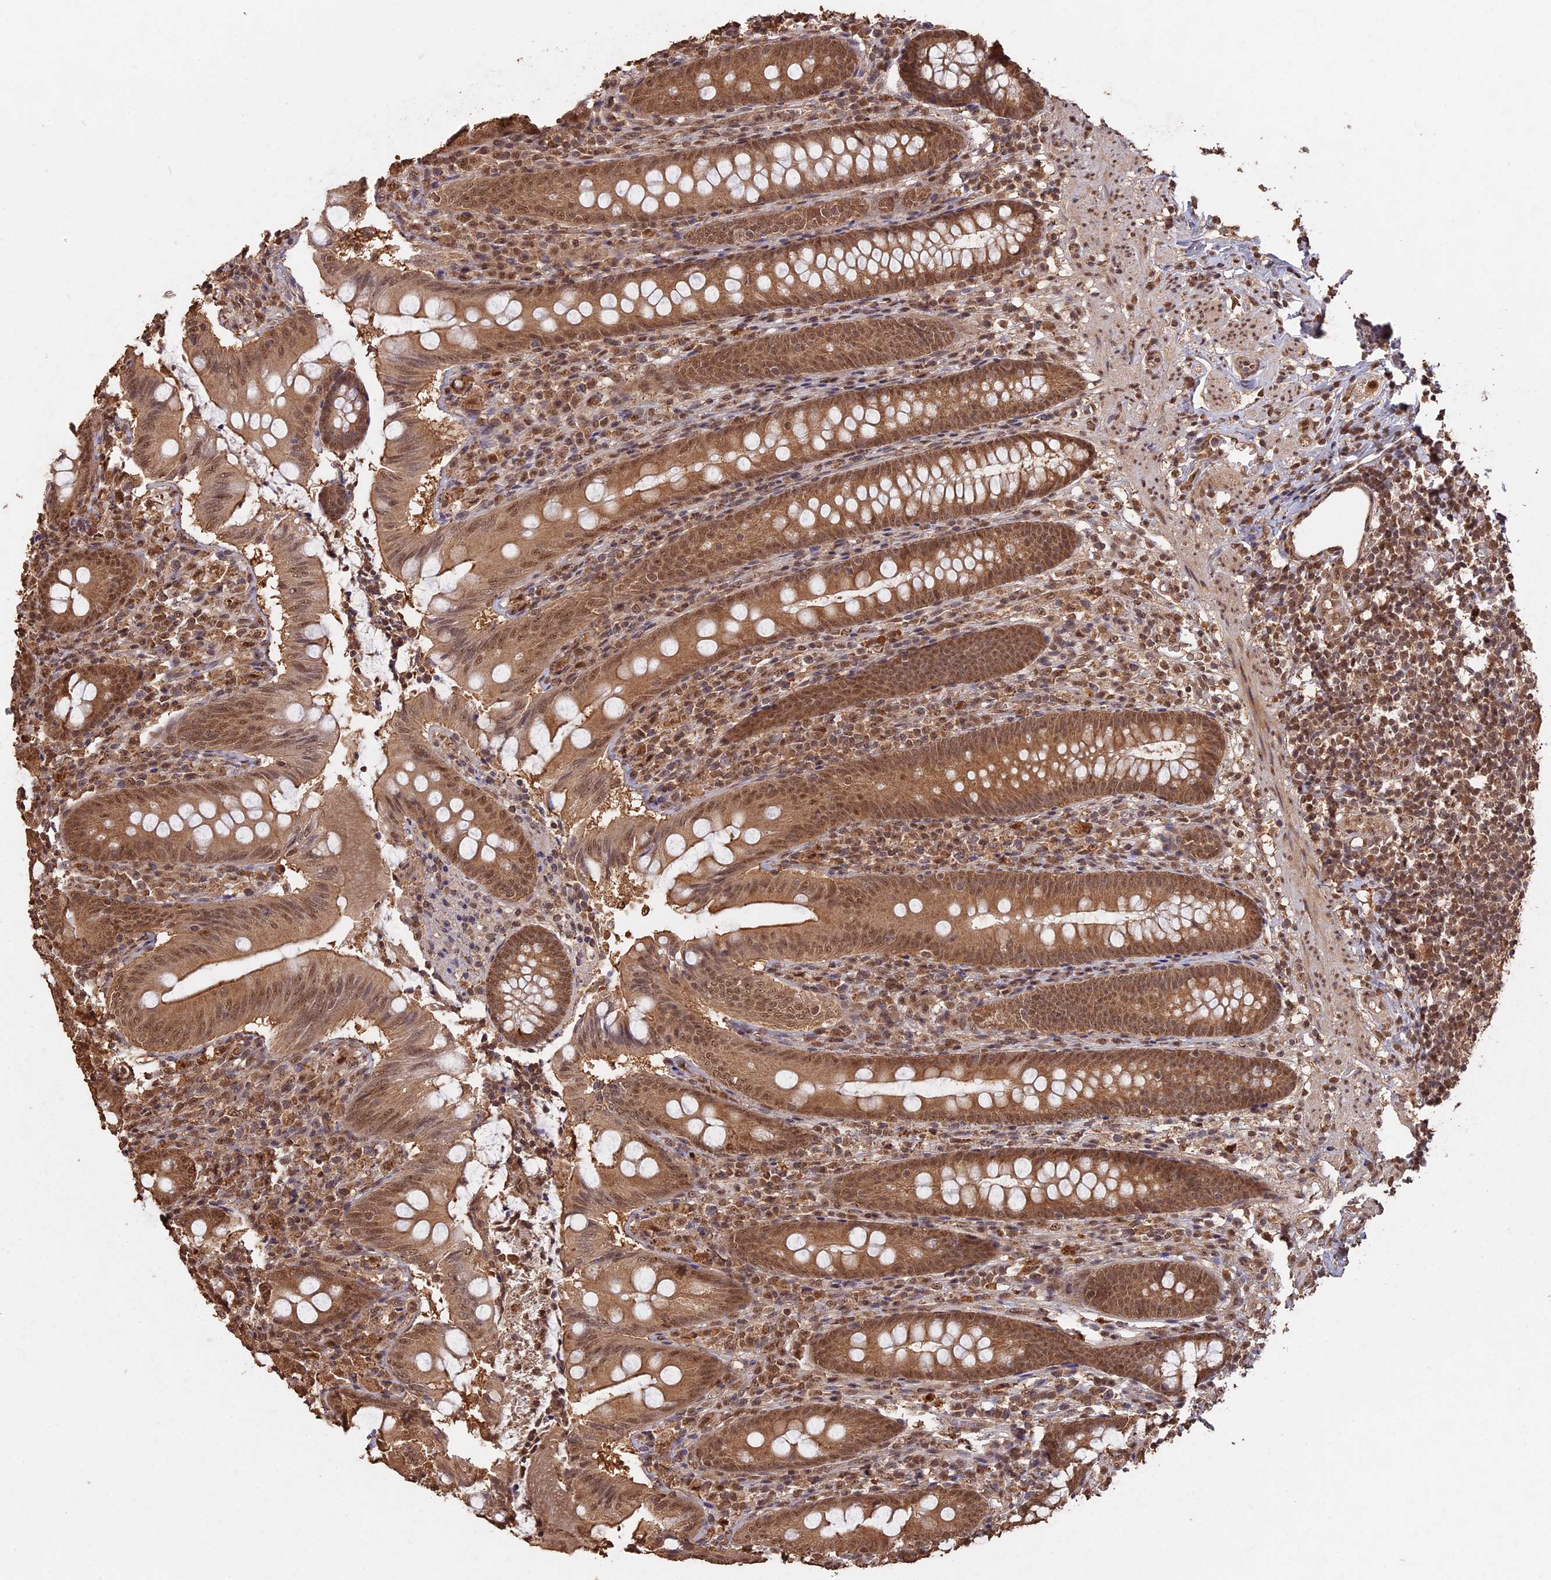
{"staining": {"intensity": "moderate", "quantity": ">75%", "location": "cytoplasmic/membranous,nuclear"}, "tissue": "appendix", "cell_type": "Glandular cells", "image_type": "normal", "snomed": [{"axis": "morphology", "description": "Normal tissue, NOS"}, {"axis": "topography", "description": "Appendix"}], "caption": "Protein expression analysis of unremarkable appendix demonstrates moderate cytoplasmic/membranous,nuclear positivity in approximately >75% of glandular cells.", "gene": "PSMC6", "patient": {"sex": "male", "age": 55}}